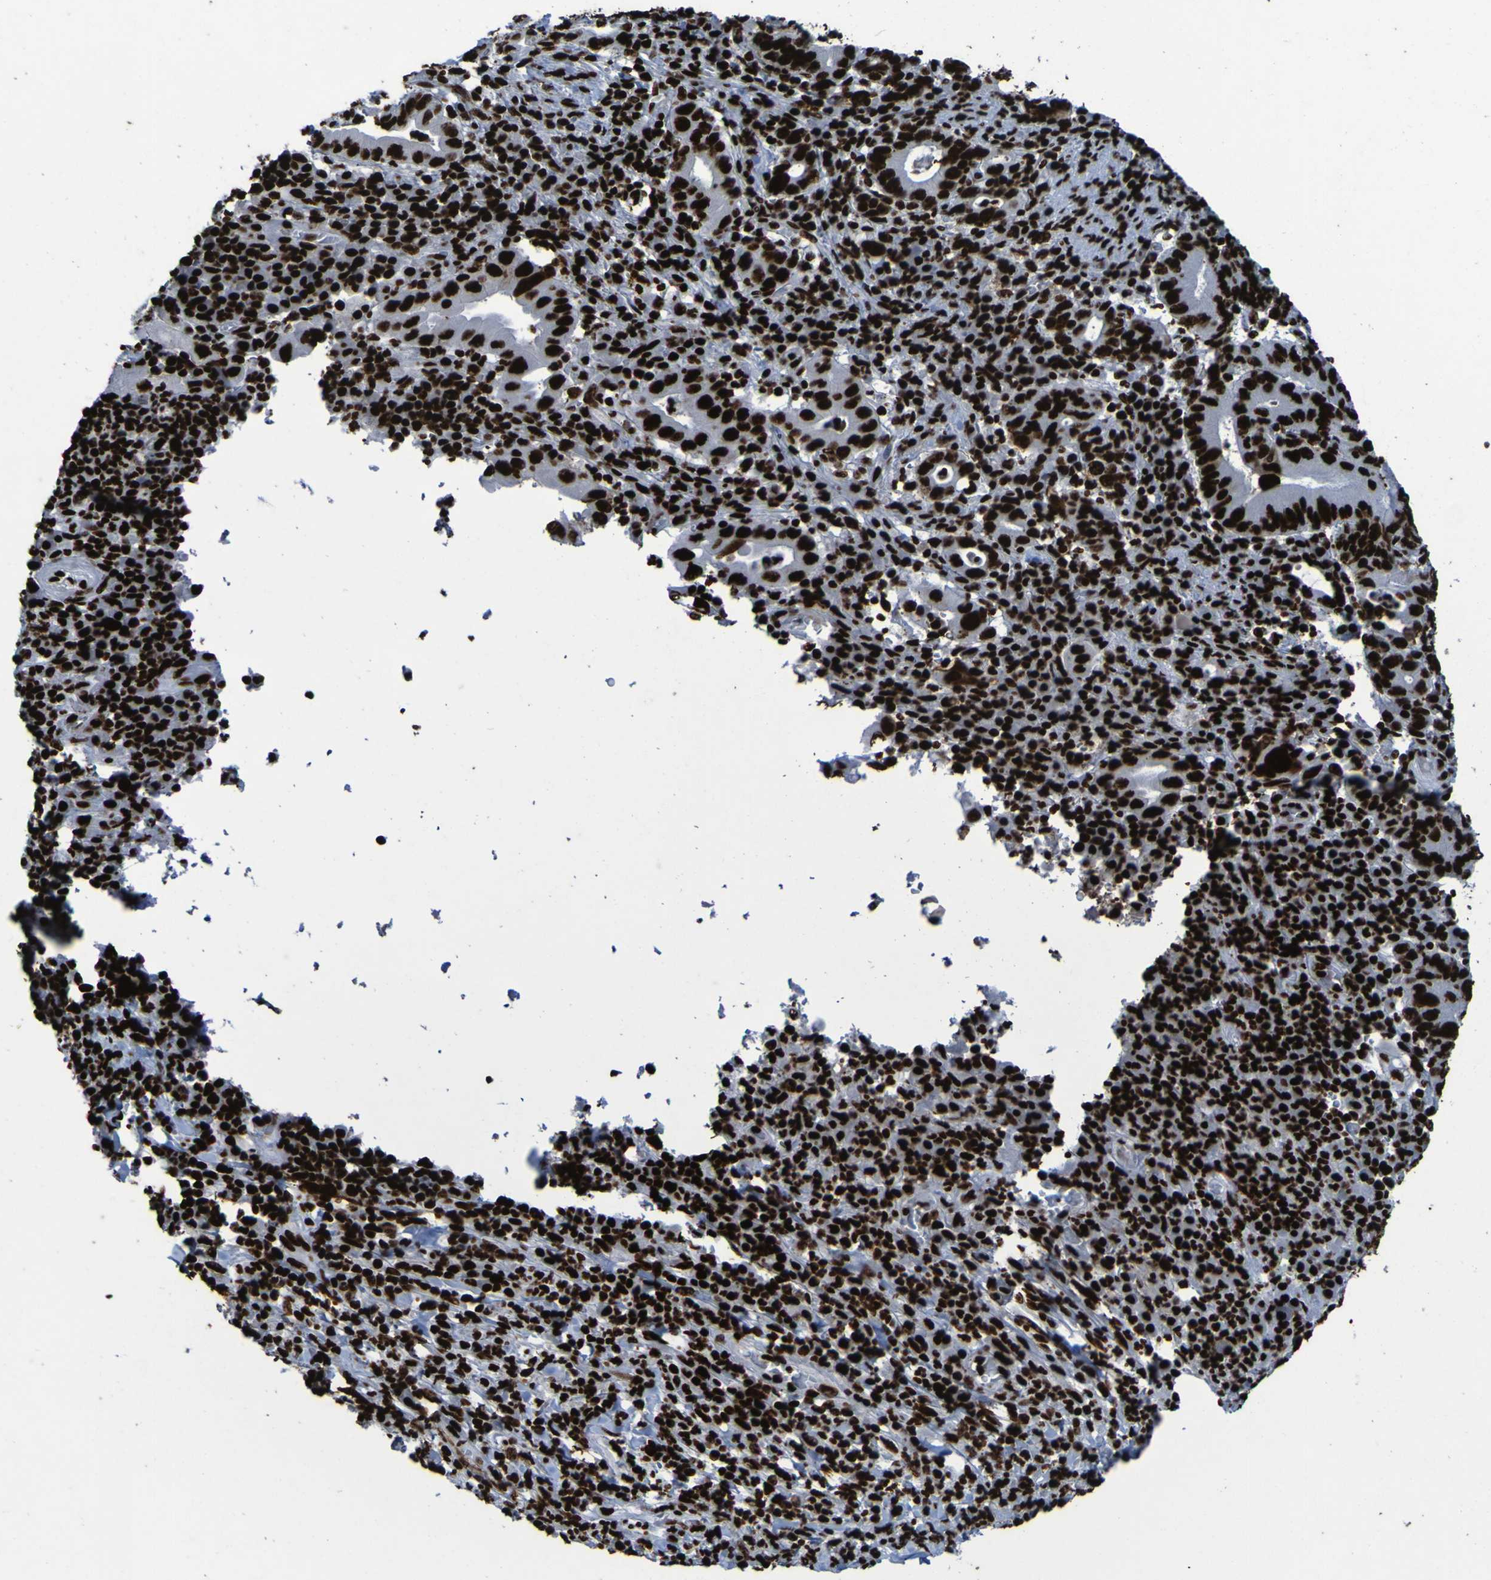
{"staining": {"intensity": "strong", "quantity": ">75%", "location": "nuclear"}, "tissue": "stomach cancer", "cell_type": "Tumor cells", "image_type": "cancer", "snomed": [{"axis": "morphology", "description": "Normal tissue, NOS"}, {"axis": "morphology", "description": "Adenocarcinoma, NOS"}, {"axis": "topography", "description": "Esophagus"}, {"axis": "topography", "description": "Stomach, upper"}, {"axis": "topography", "description": "Peripheral nerve tissue"}], "caption": "Brown immunohistochemical staining in human adenocarcinoma (stomach) reveals strong nuclear expression in approximately >75% of tumor cells.", "gene": "NPM1", "patient": {"sex": "male", "age": 62}}